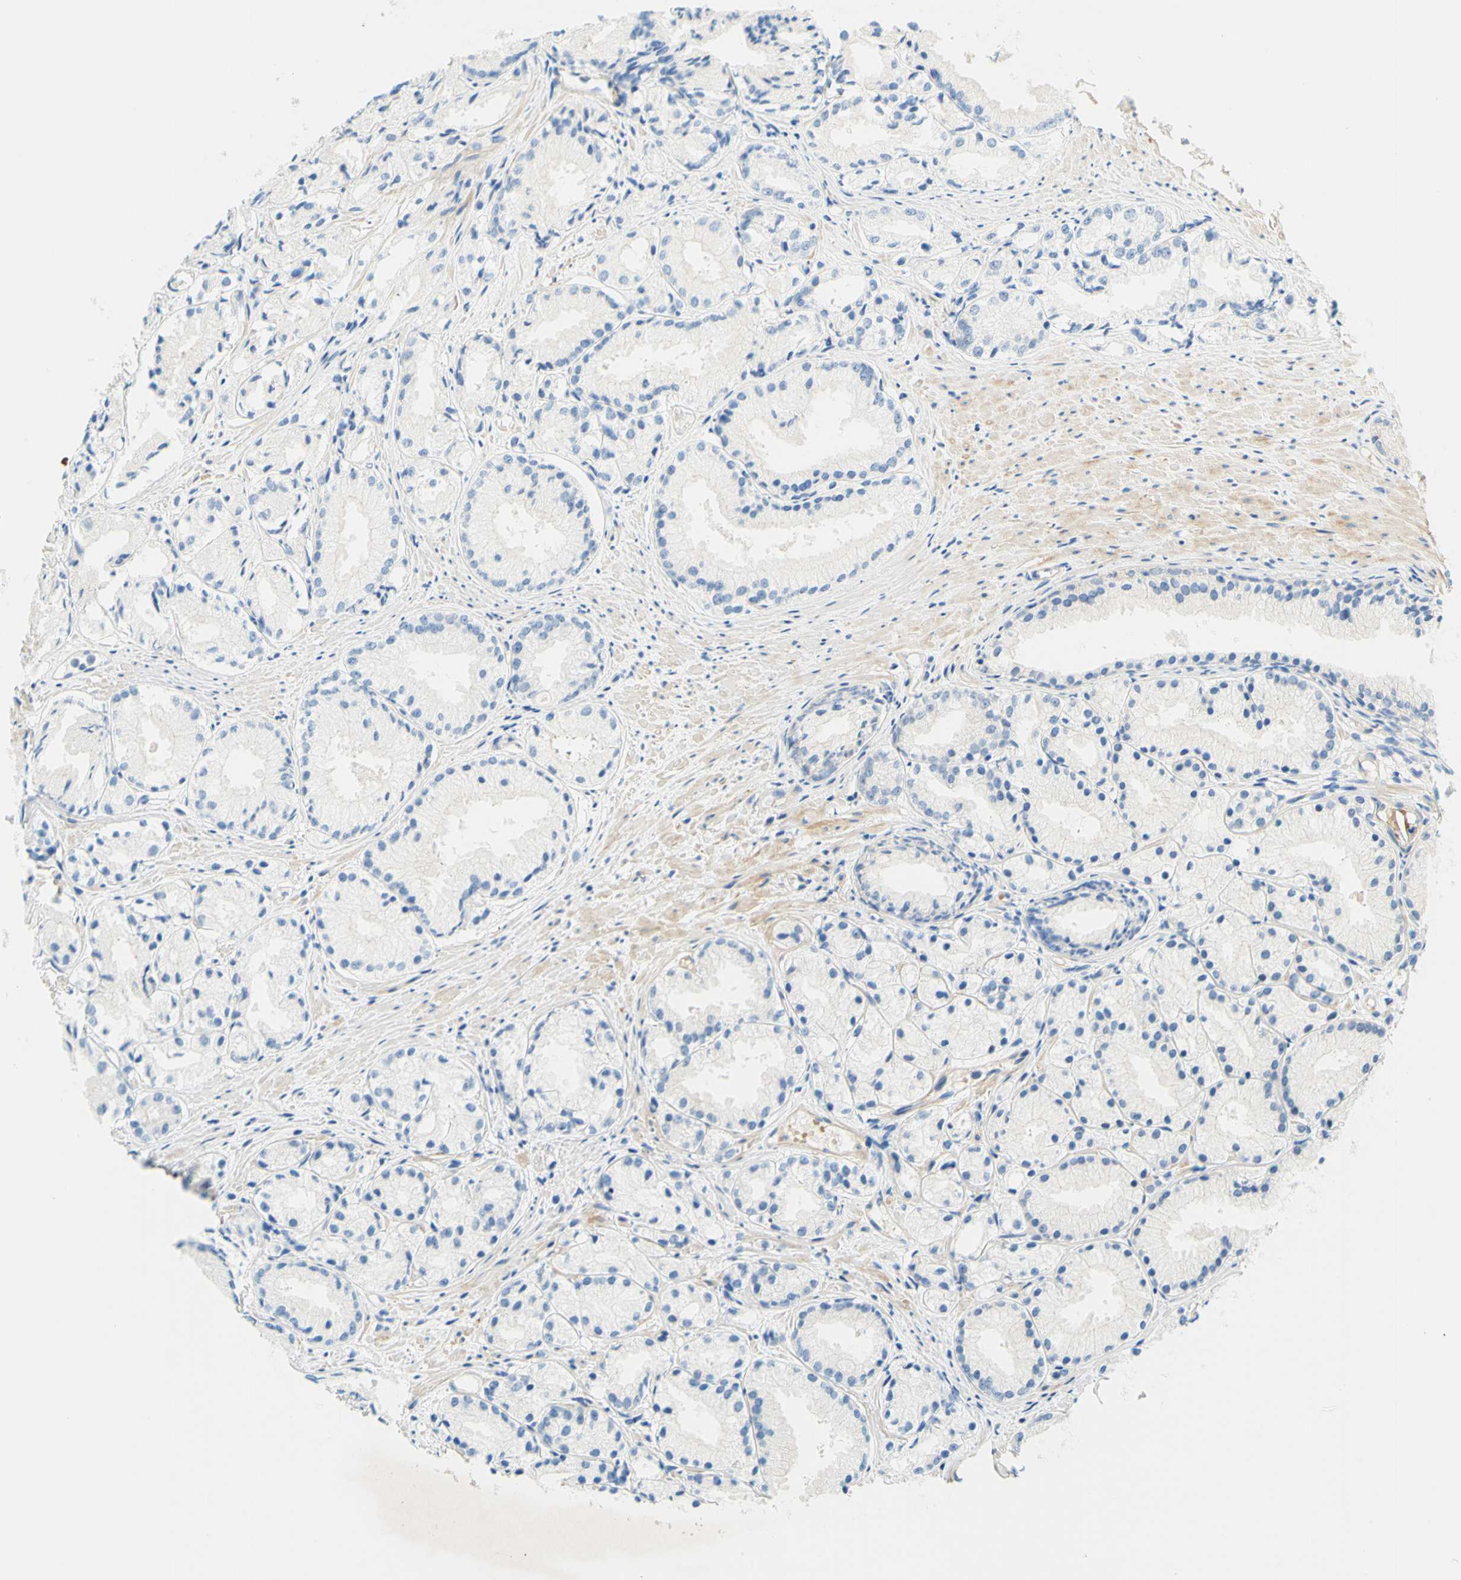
{"staining": {"intensity": "negative", "quantity": "none", "location": "none"}, "tissue": "prostate cancer", "cell_type": "Tumor cells", "image_type": "cancer", "snomed": [{"axis": "morphology", "description": "Adenocarcinoma, Low grade"}, {"axis": "topography", "description": "Prostate"}], "caption": "Tumor cells show no significant positivity in prostate cancer (adenocarcinoma (low-grade)).", "gene": "ENTREP2", "patient": {"sex": "male", "age": 72}}